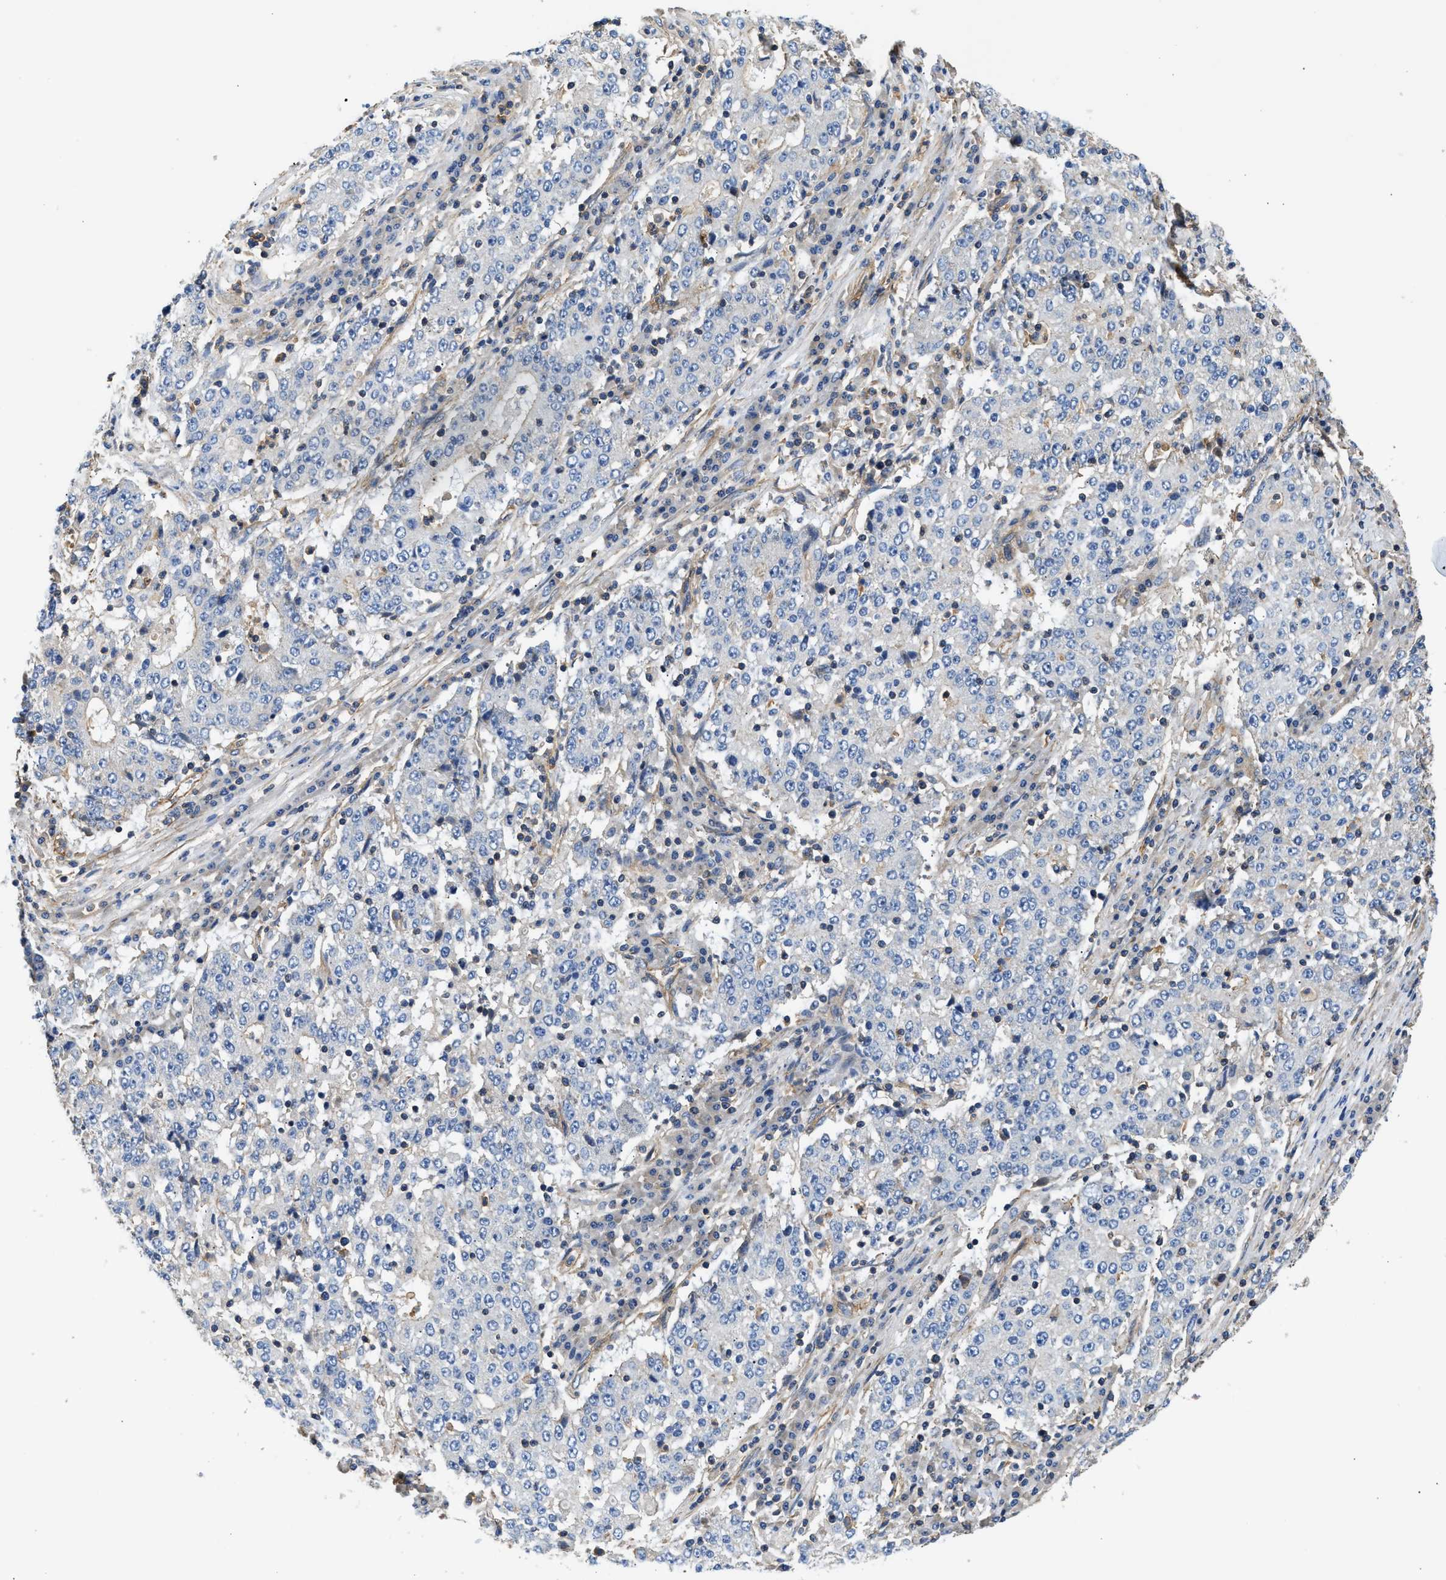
{"staining": {"intensity": "negative", "quantity": "none", "location": "none"}, "tissue": "stomach cancer", "cell_type": "Tumor cells", "image_type": "cancer", "snomed": [{"axis": "morphology", "description": "Adenocarcinoma, NOS"}, {"axis": "topography", "description": "Stomach"}], "caption": "Stomach cancer (adenocarcinoma) was stained to show a protein in brown. There is no significant staining in tumor cells.", "gene": "SAMD9L", "patient": {"sex": "male", "age": 59}}